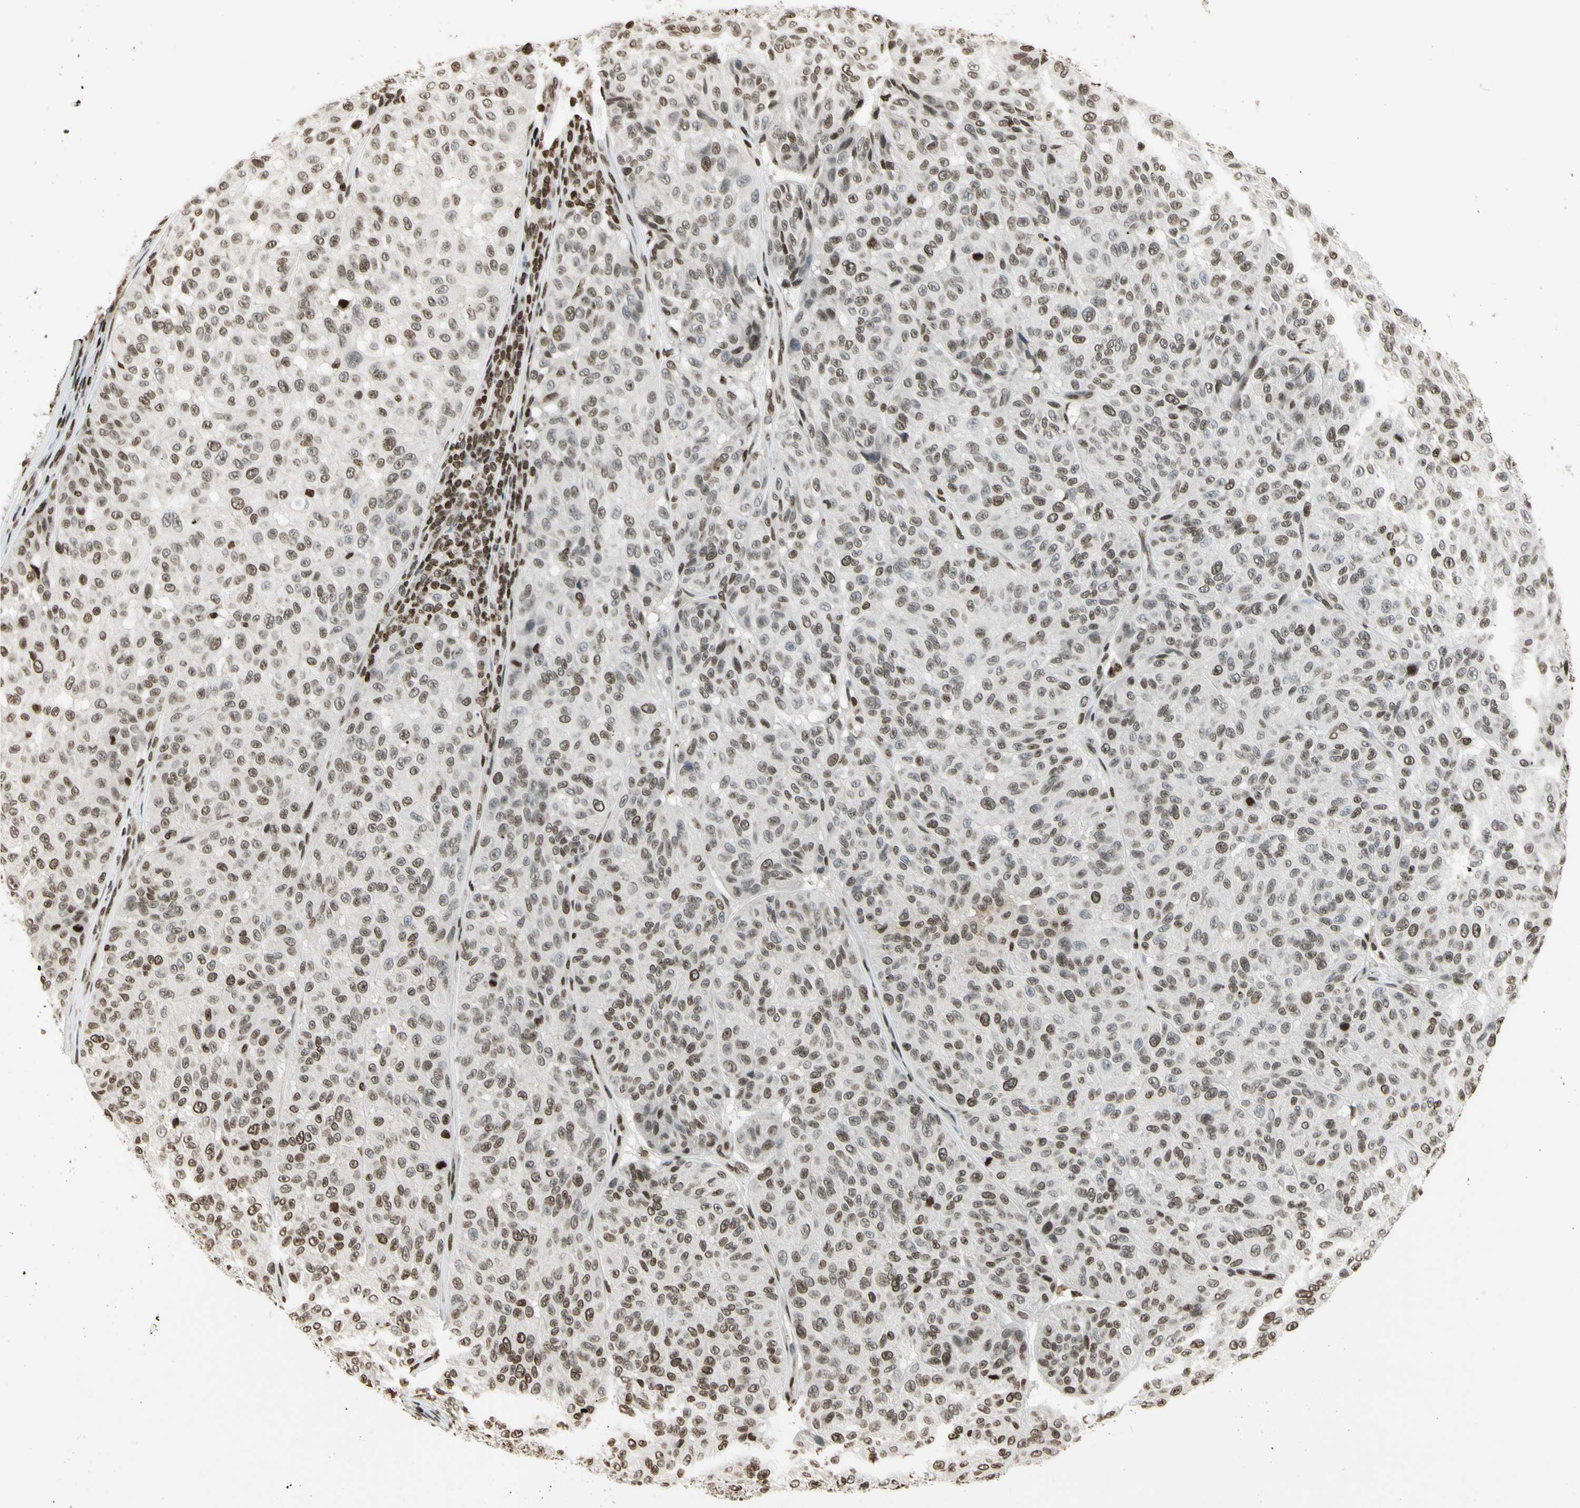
{"staining": {"intensity": "moderate", "quantity": "25%-75%", "location": "nuclear"}, "tissue": "melanoma", "cell_type": "Tumor cells", "image_type": "cancer", "snomed": [{"axis": "morphology", "description": "Malignant melanoma, NOS"}, {"axis": "topography", "description": "Skin"}], "caption": "There is medium levels of moderate nuclear positivity in tumor cells of melanoma, as demonstrated by immunohistochemical staining (brown color).", "gene": "RORA", "patient": {"sex": "female", "age": 46}}